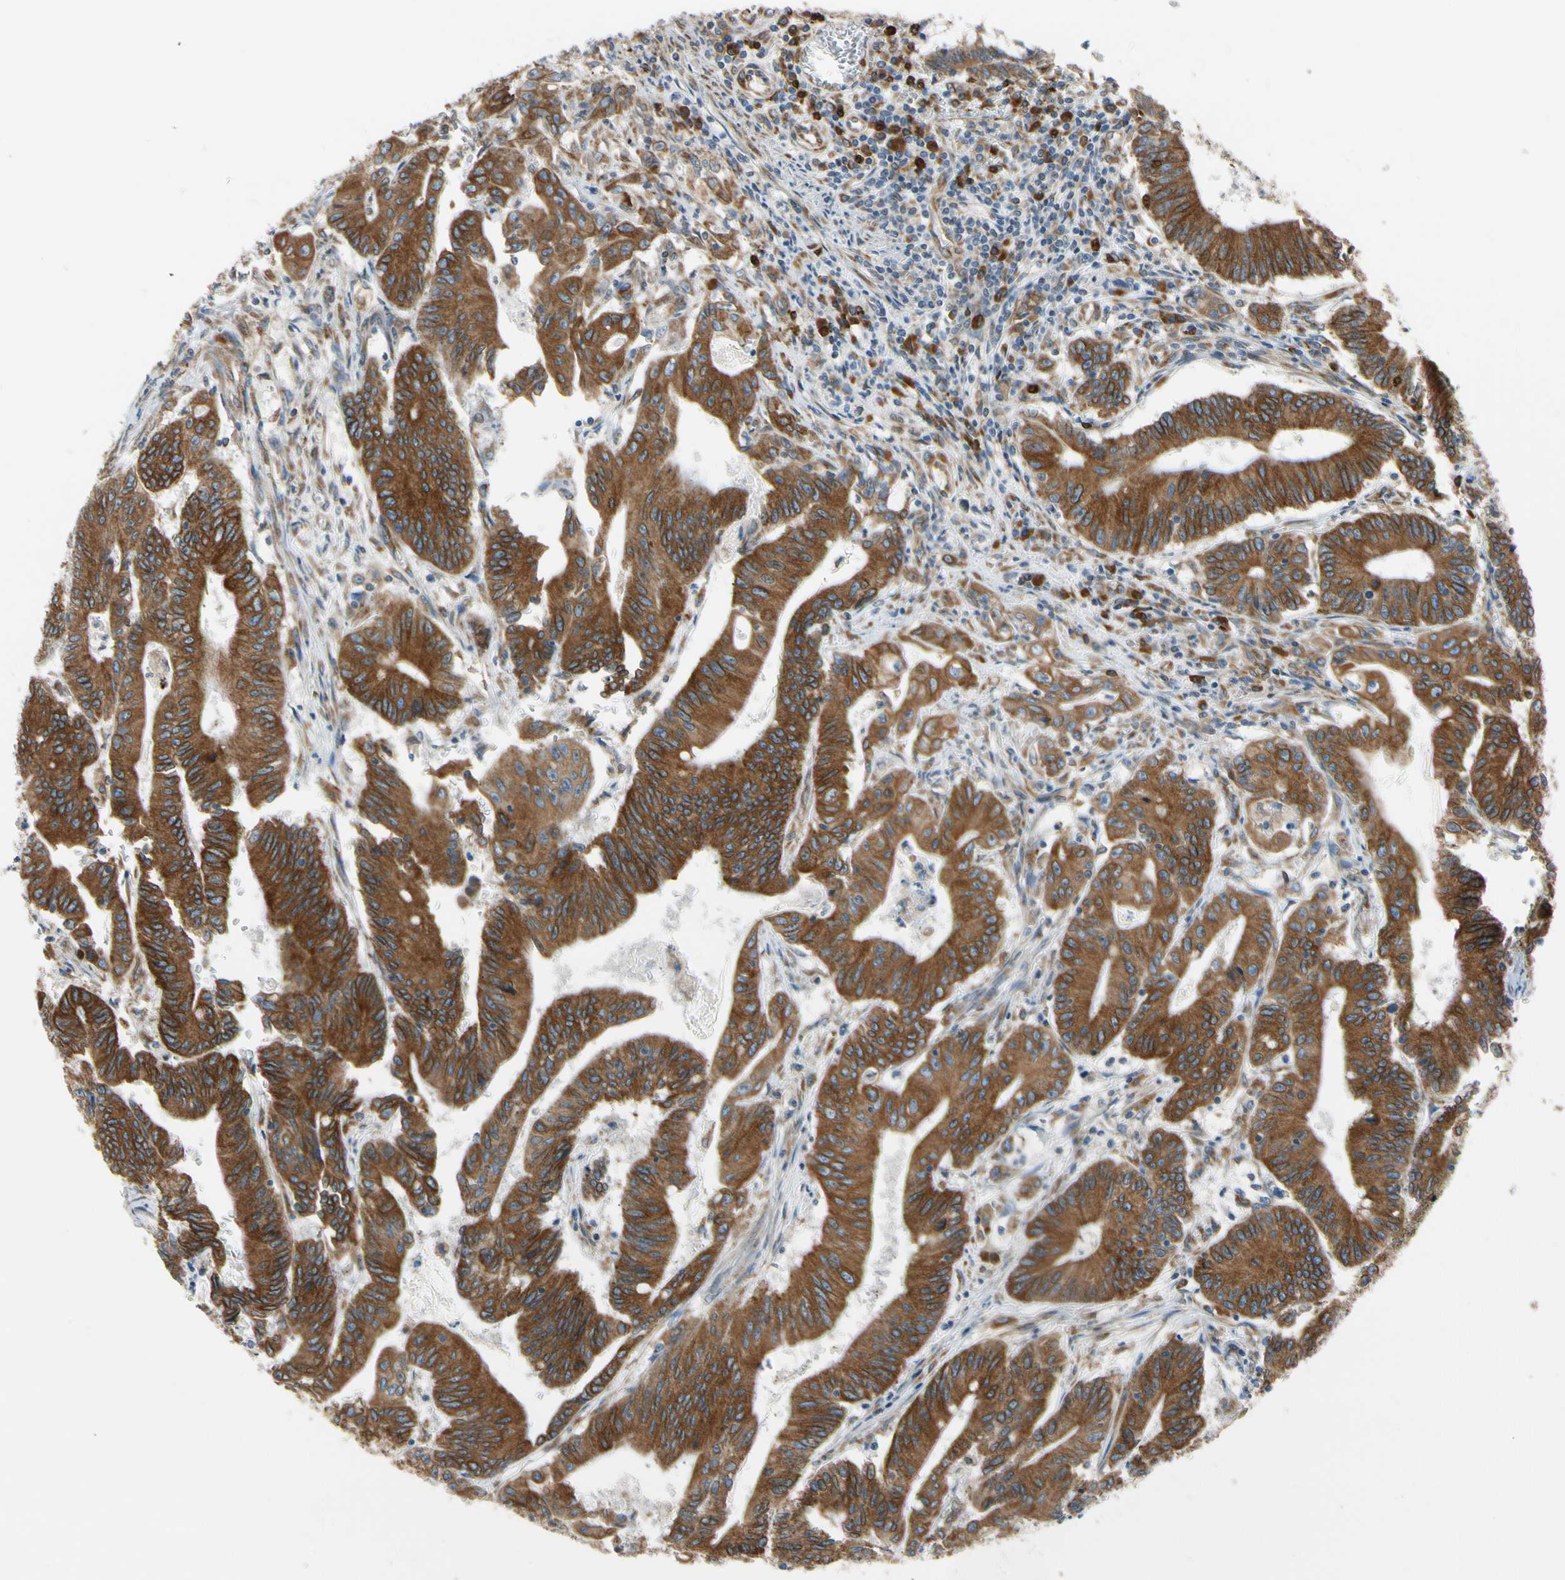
{"staining": {"intensity": "strong", "quantity": ">75%", "location": "cytoplasmic/membranous"}, "tissue": "colorectal cancer", "cell_type": "Tumor cells", "image_type": "cancer", "snomed": [{"axis": "morphology", "description": "Adenocarcinoma, NOS"}, {"axis": "topography", "description": "Colon"}], "caption": "IHC photomicrograph of colorectal adenocarcinoma stained for a protein (brown), which reveals high levels of strong cytoplasmic/membranous expression in about >75% of tumor cells.", "gene": "CLCC1", "patient": {"sex": "male", "age": 45}}